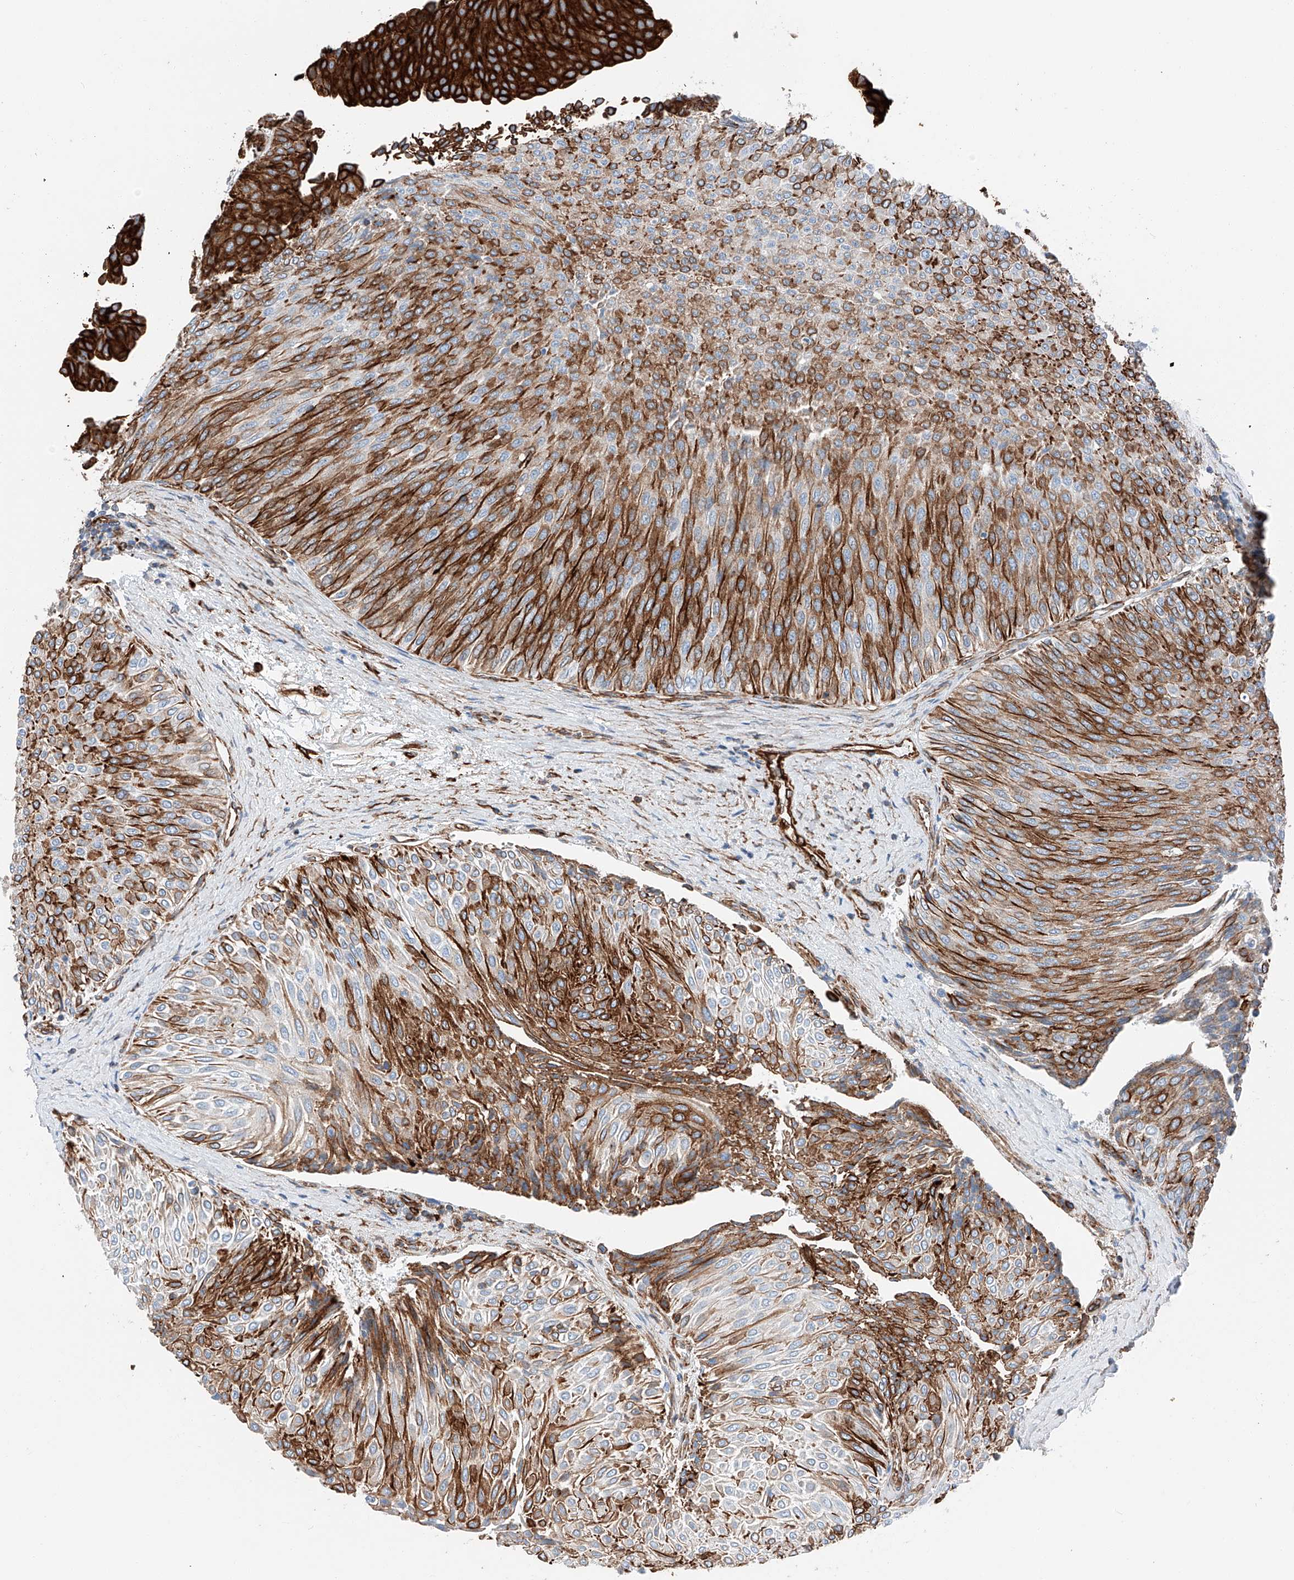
{"staining": {"intensity": "strong", "quantity": ">75%", "location": "cytoplasmic/membranous"}, "tissue": "urothelial cancer", "cell_type": "Tumor cells", "image_type": "cancer", "snomed": [{"axis": "morphology", "description": "Urothelial carcinoma, Low grade"}, {"axis": "topography", "description": "Urinary bladder"}], "caption": "The photomicrograph shows immunohistochemical staining of urothelial cancer. There is strong cytoplasmic/membranous expression is appreciated in about >75% of tumor cells.", "gene": "ZNF804A", "patient": {"sex": "male", "age": 78}}